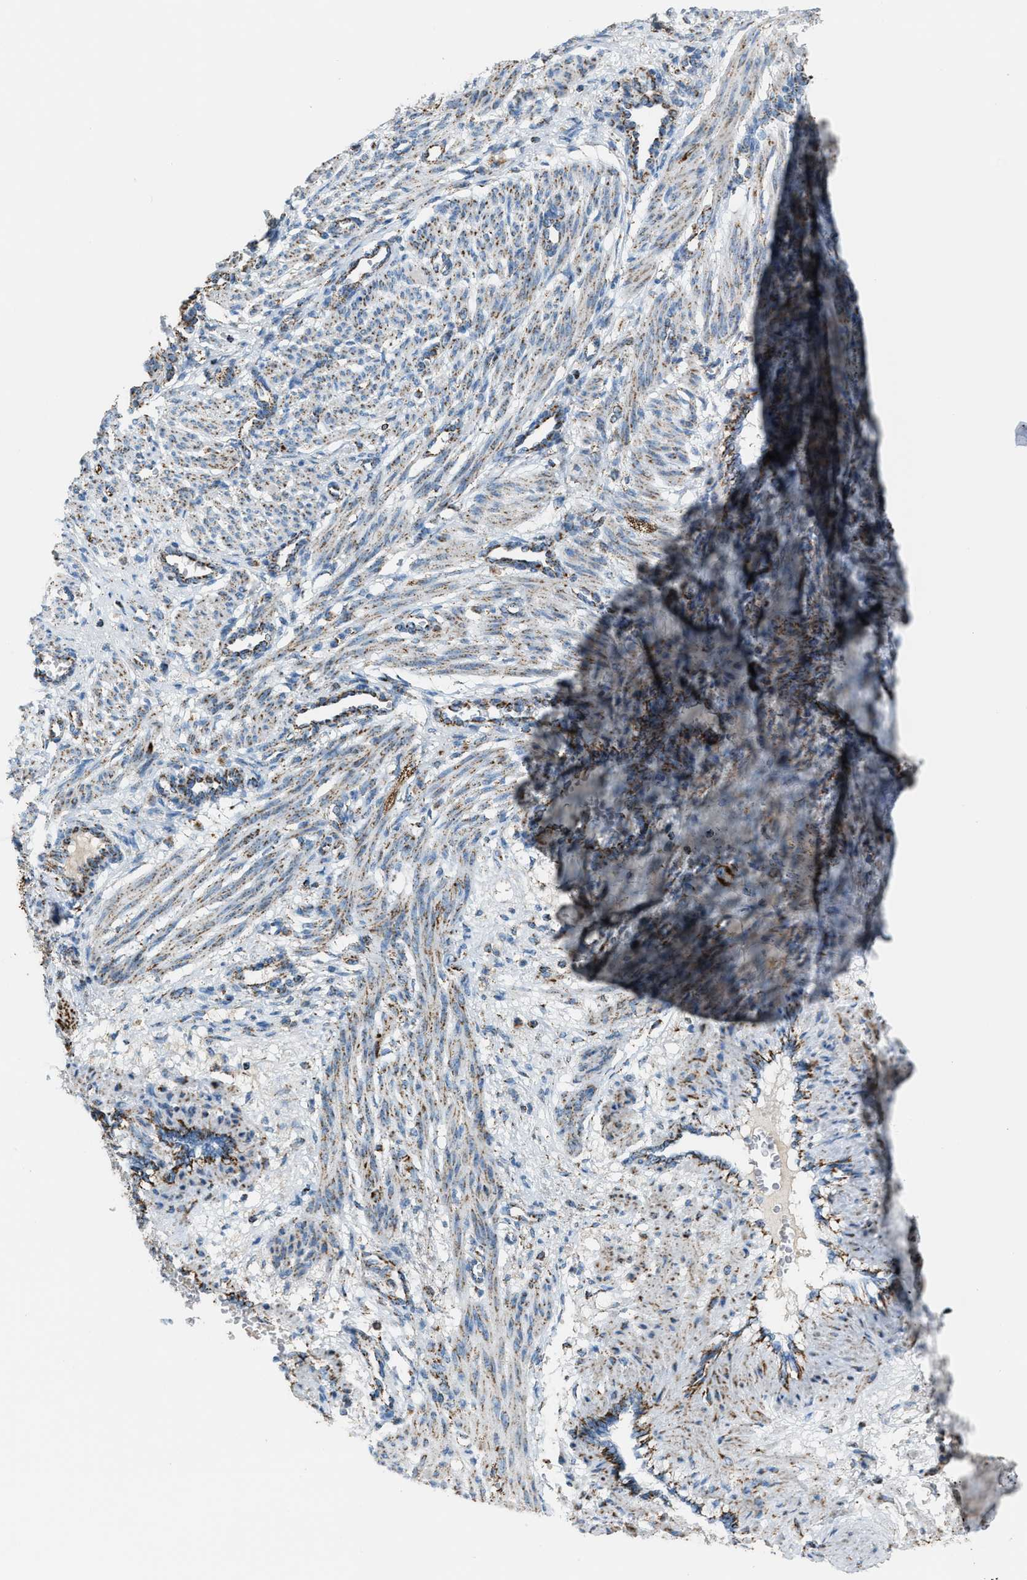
{"staining": {"intensity": "weak", "quantity": ">75%", "location": "cytoplasmic/membranous"}, "tissue": "smooth muscle", "cell_type": "Smooth muscle cells", "image_type": "normal", "snomed": [{"axis": "morphology", "description": "Normal tissue, NOS"}, {"axis": "topography", "description": "Endometrium"}], "caption": "Immunohistochemistry micrograph of normal smooth muscle stained for a protein (brown), which exhibits low levels of weak cytoplasmic/membranous expression in about >75% of smooth muscle cells.", "gene": "MDH2", "patient": {"sex": "female", "age": 33}}